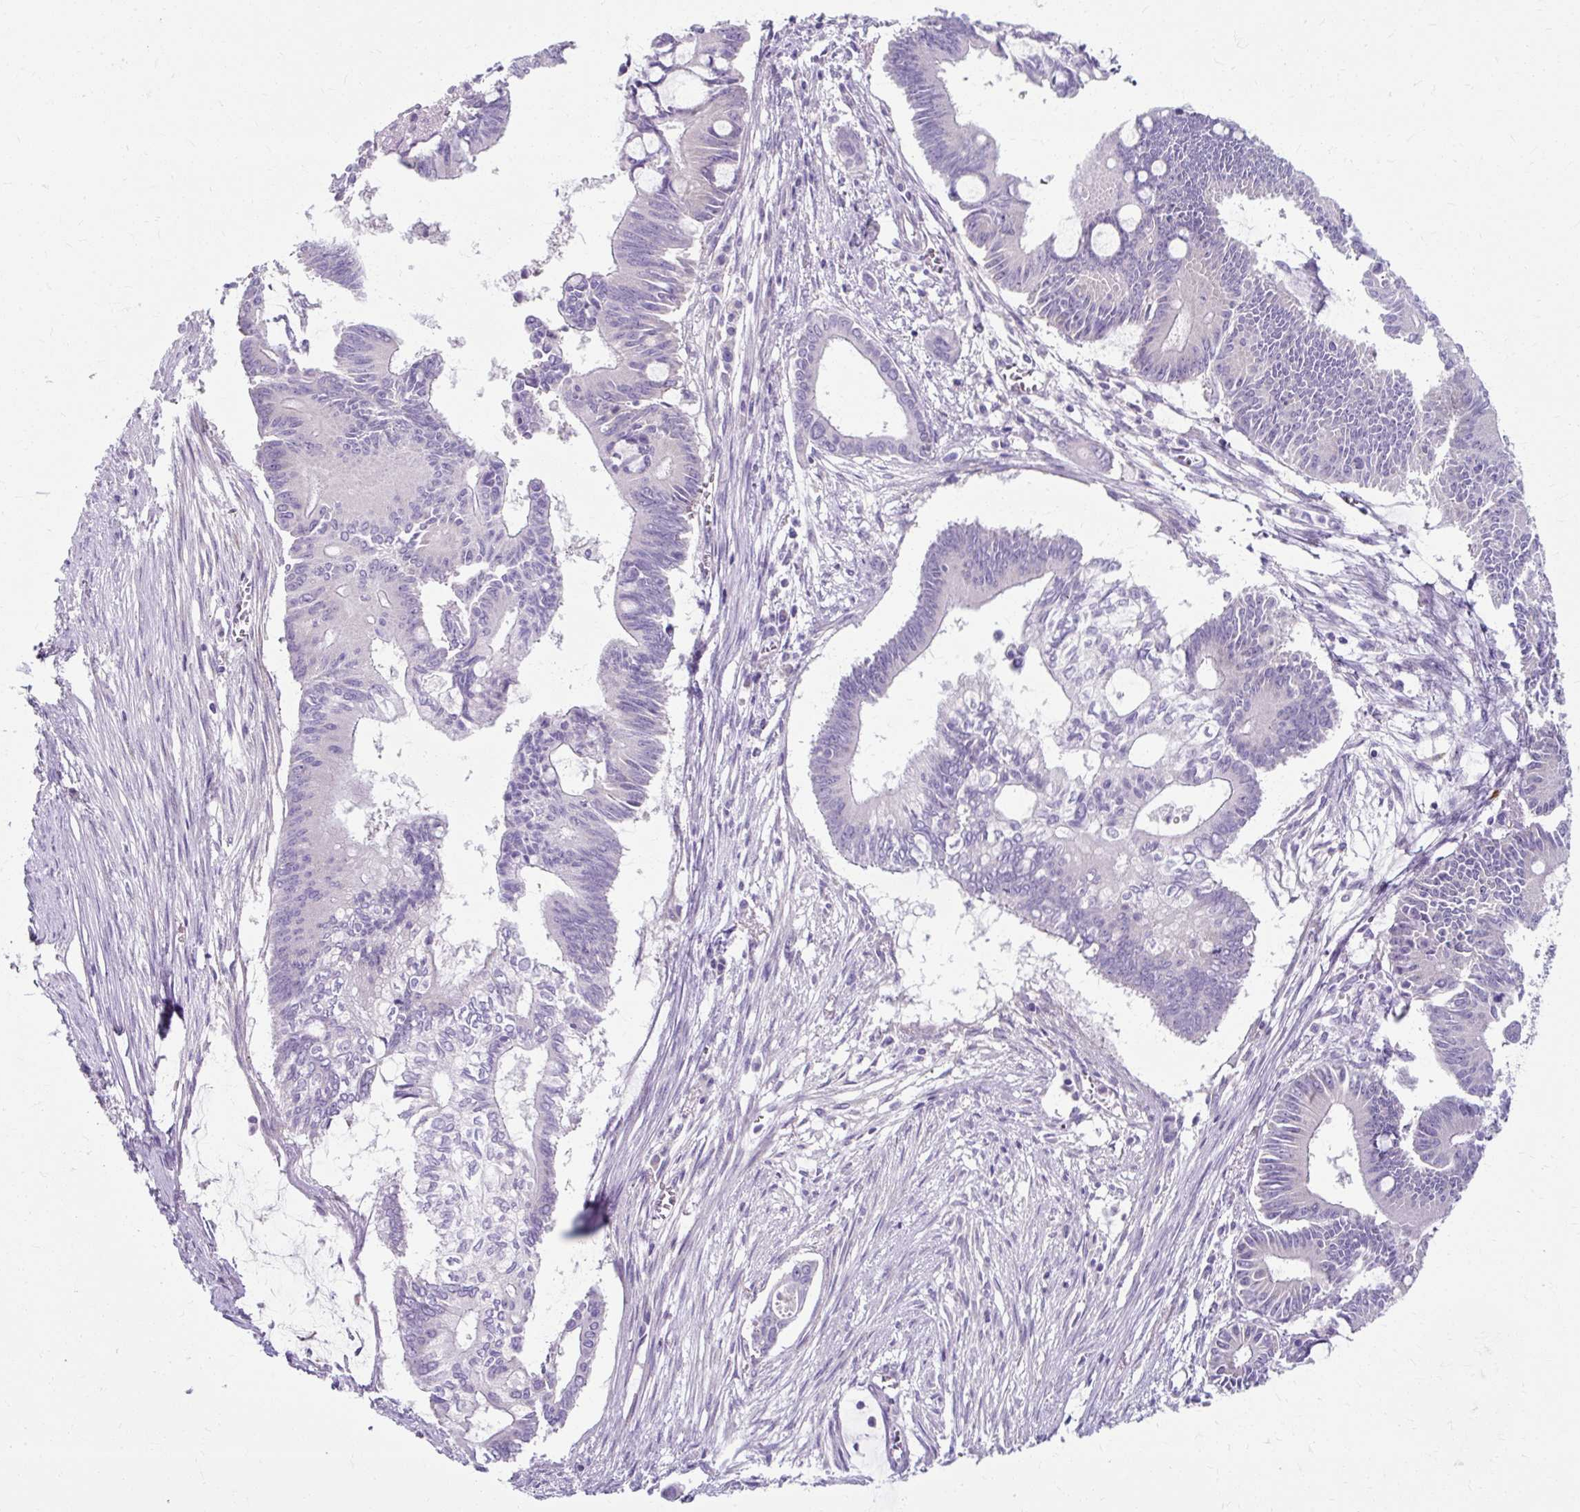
{"staining": {"intensity": "negative", "quantity": "none", "location": "none"}, "tissue": "pancreatic cancer", "cell_type": "Tumor cells", "image_type": "cancer", "snomed": [{"axis": "morphology", "description": "Adenocarcinoma, NOS"}, {"axis": "topography", "description": "Pancreas"}], "caption": "The immunohistochemistry micrograph has no significant staining in tumor cells of pancreatic adenocarcinoma tissue.", "gene": "ZNF555", "patient": {"sex": "male", "age": 68}}